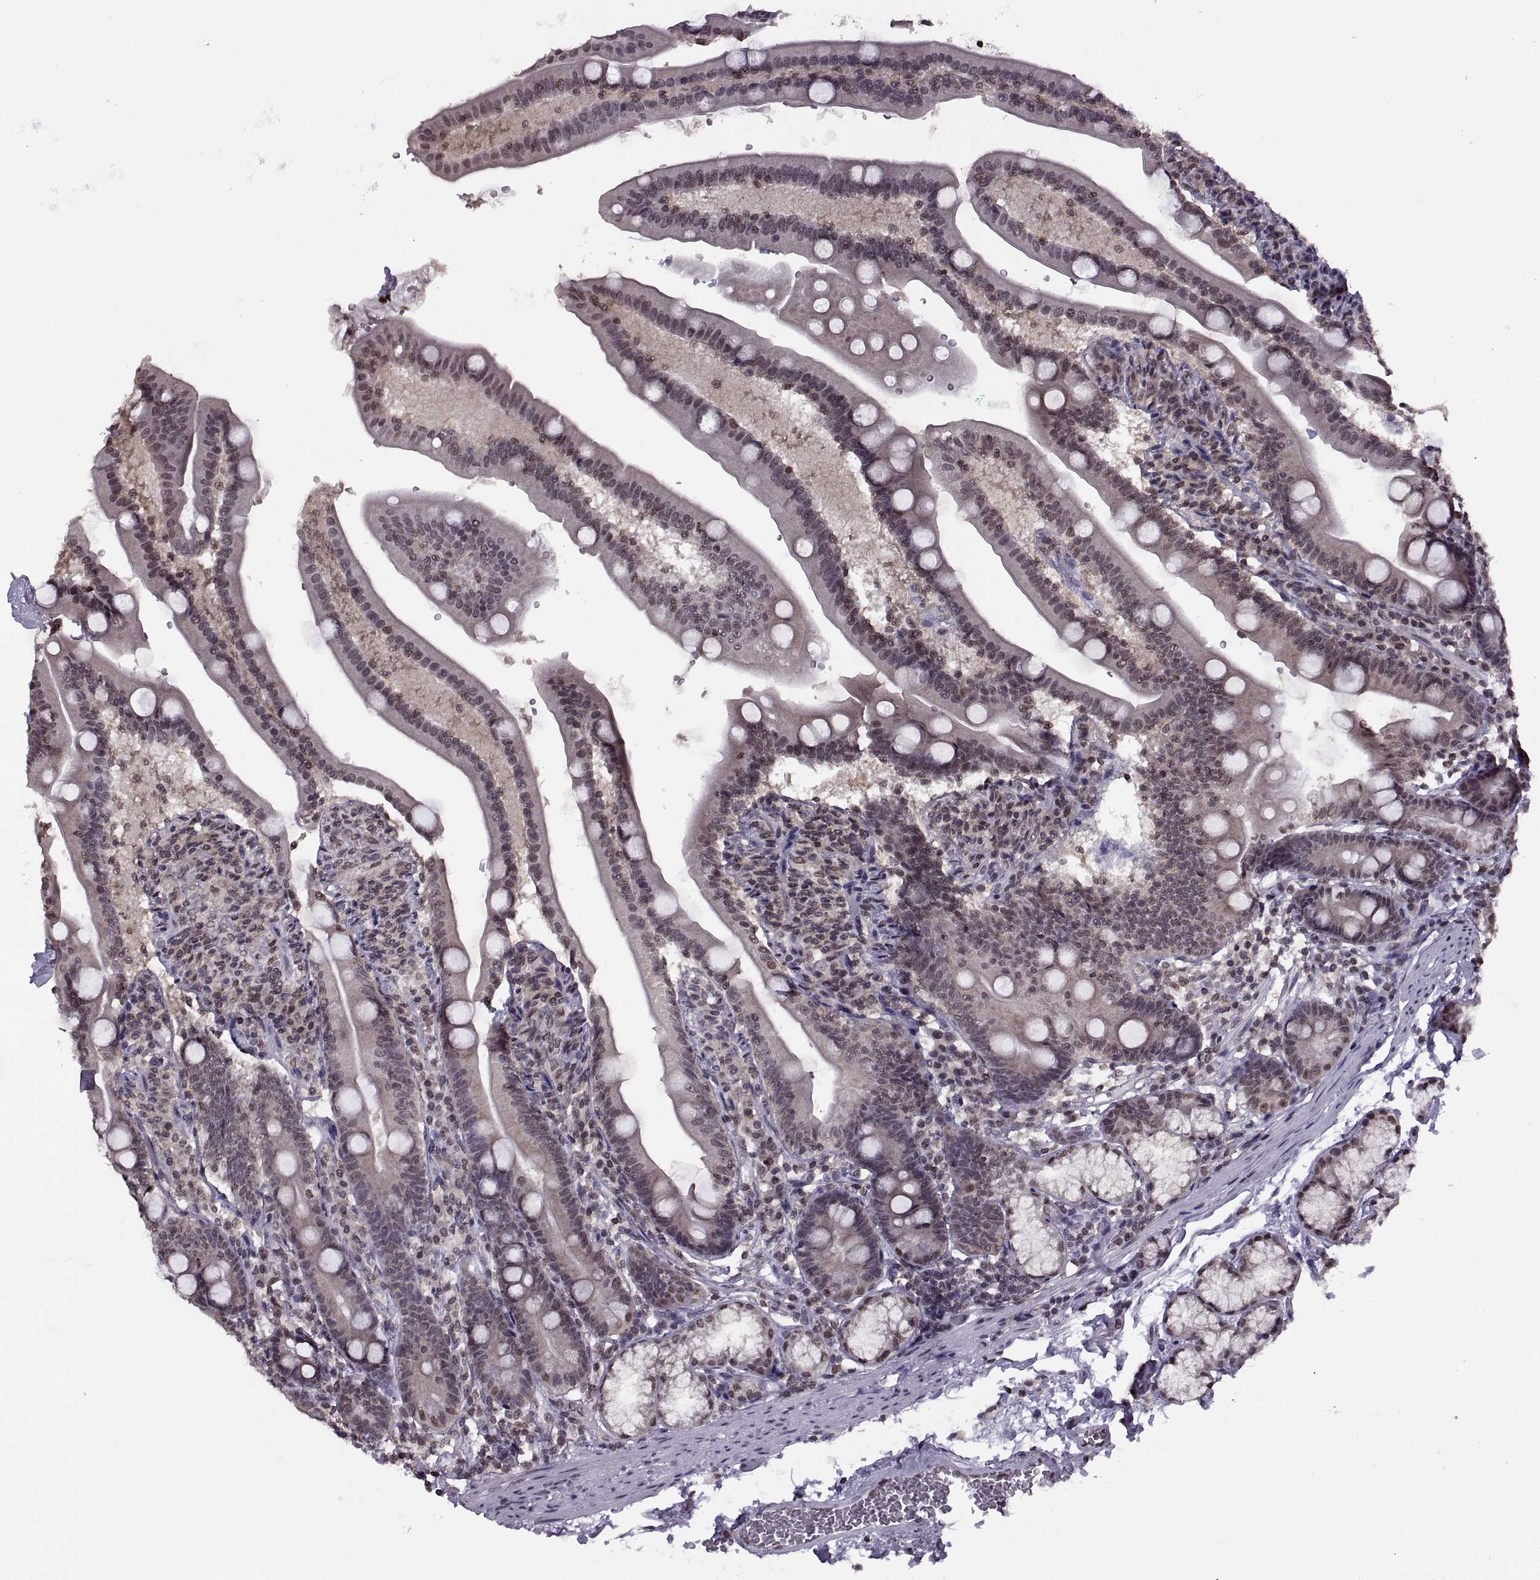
{"staining": {"intensity": "moderate", "quantity": "25%-75%", "location": "nuclear"}, "tissue": "duodenum", "cell_type": "Glandular cells", "image_type": "normal", "snomed": [{"axis": "morphology", "description": "Normal tissue, NOS"}, {"axis": "topography", "description": "Duodenum"}], "caption": "High-power microscopy captured an immunohistochemistry (IHC) histopathology image of benign duodenum, revealing moderate nuclear positivity in approximately 25%-75% of glandular cells. (Stains: DAB (3,3'-diaminobenzidine) in brown, nuclei in blue, Microscopy: brightfield microscopy at high magnification).", "gene": "INTS3", "patient": {"sex": "female", "age": 67}}